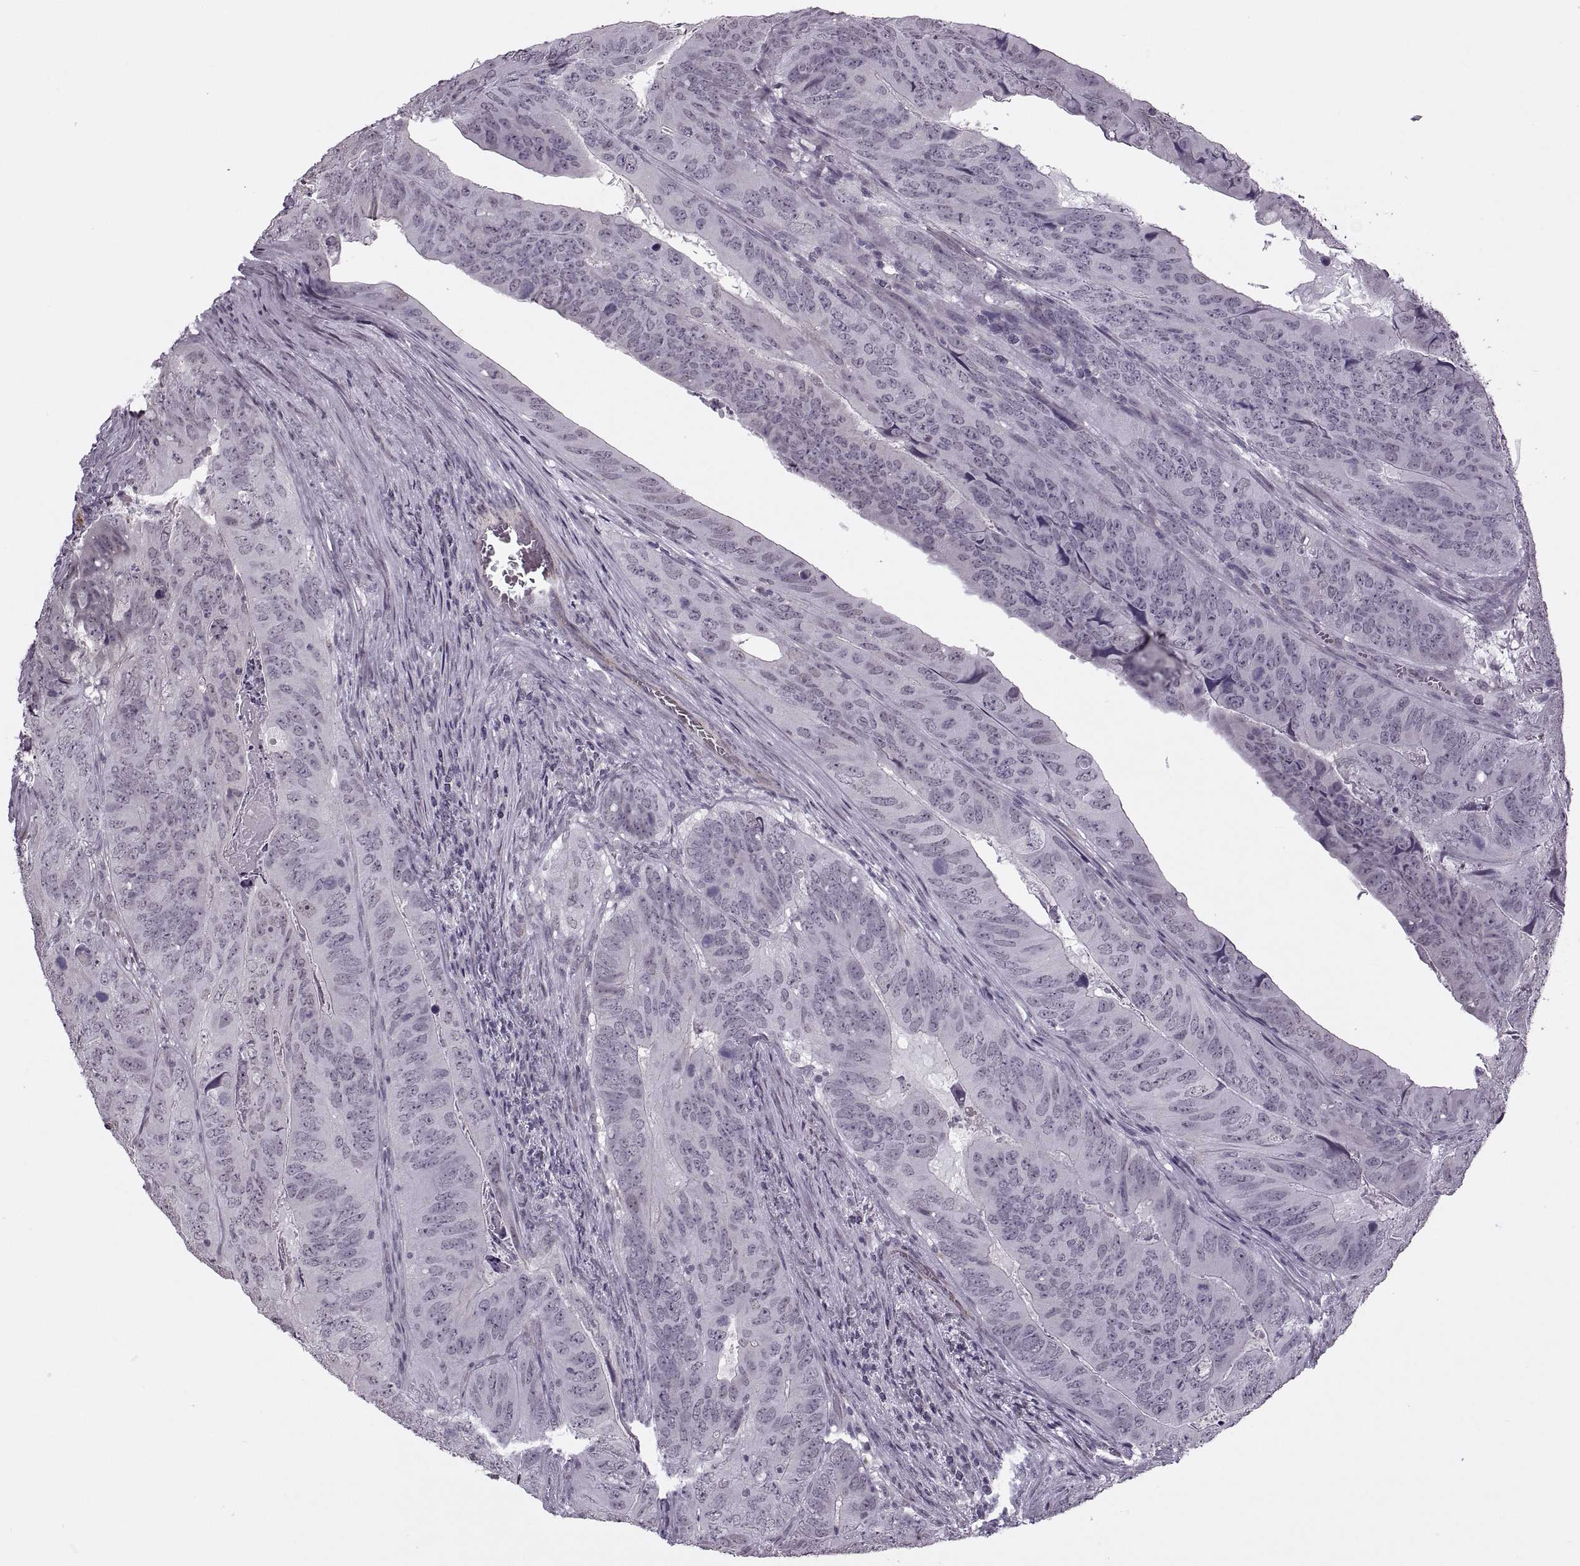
{"staining": {"intensity": "negative", "quantity": "none", "location": "none"}, "tissue": "colorectal cancer", "cell_type": "Tumor cells", "image_type": "cancer", "snomed": [{"axis": "morphology", "description": "Adenocarcinoma, NOS"}, {"axis": "topography", "description": "Colon"}], "caption": "Immunohistochemistry (IHC) of colorectal cancer (adenocarcinoma) displays no expression in tumor cells. (Brightfield microscopy of DAB (3,3'-diaminobenzidine) immunohistochemistry at high magnification).", "gene": "PRSS37", "patient": {"sex": "male", "age": 79}}